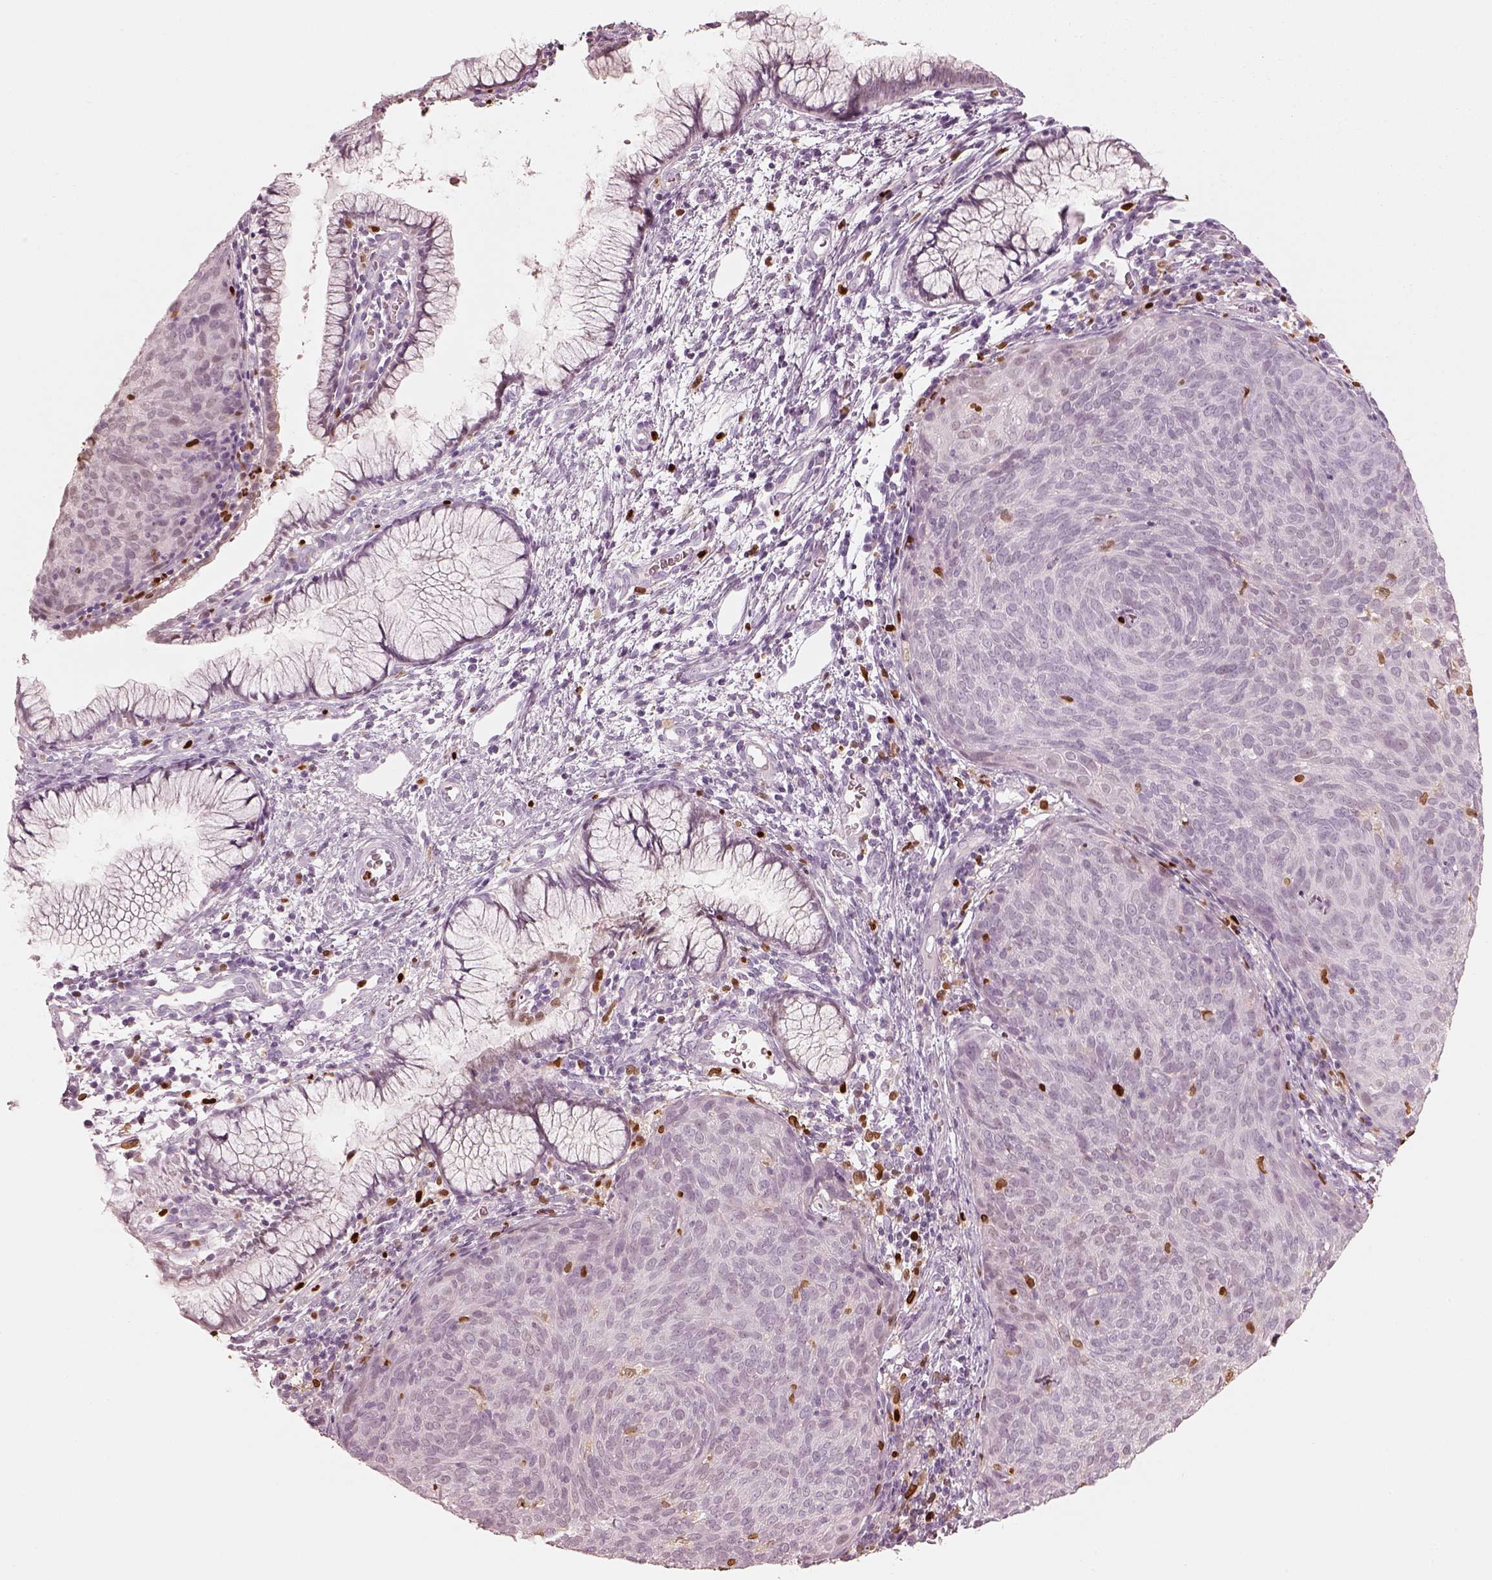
{"staining": {"intensity": "negative", "quantity": "none", "location": "none"}, "tissue": "cervical cancer", "cell_type": "Tumor cells", "image_type": "cancer", "snomed": [{"axis": "morphology", "description": "Squamous cell carcinoma, NOS"}, {"axis": "topography", "description": "Cervix"}], "caption": "An IHC photomicrograph of cervical cancer (squamous cell carcinoma) is shown. There is no staining in tumor cells of cervical cancer (squamous cell carcinoma). Brightfield microscopy of immunohistochemistry stained with DAB (brown) and hematoxylin (blue), captured at high magnification.", "gene": "ALOX5", "patient": {"sex": "female", "age": 39}}